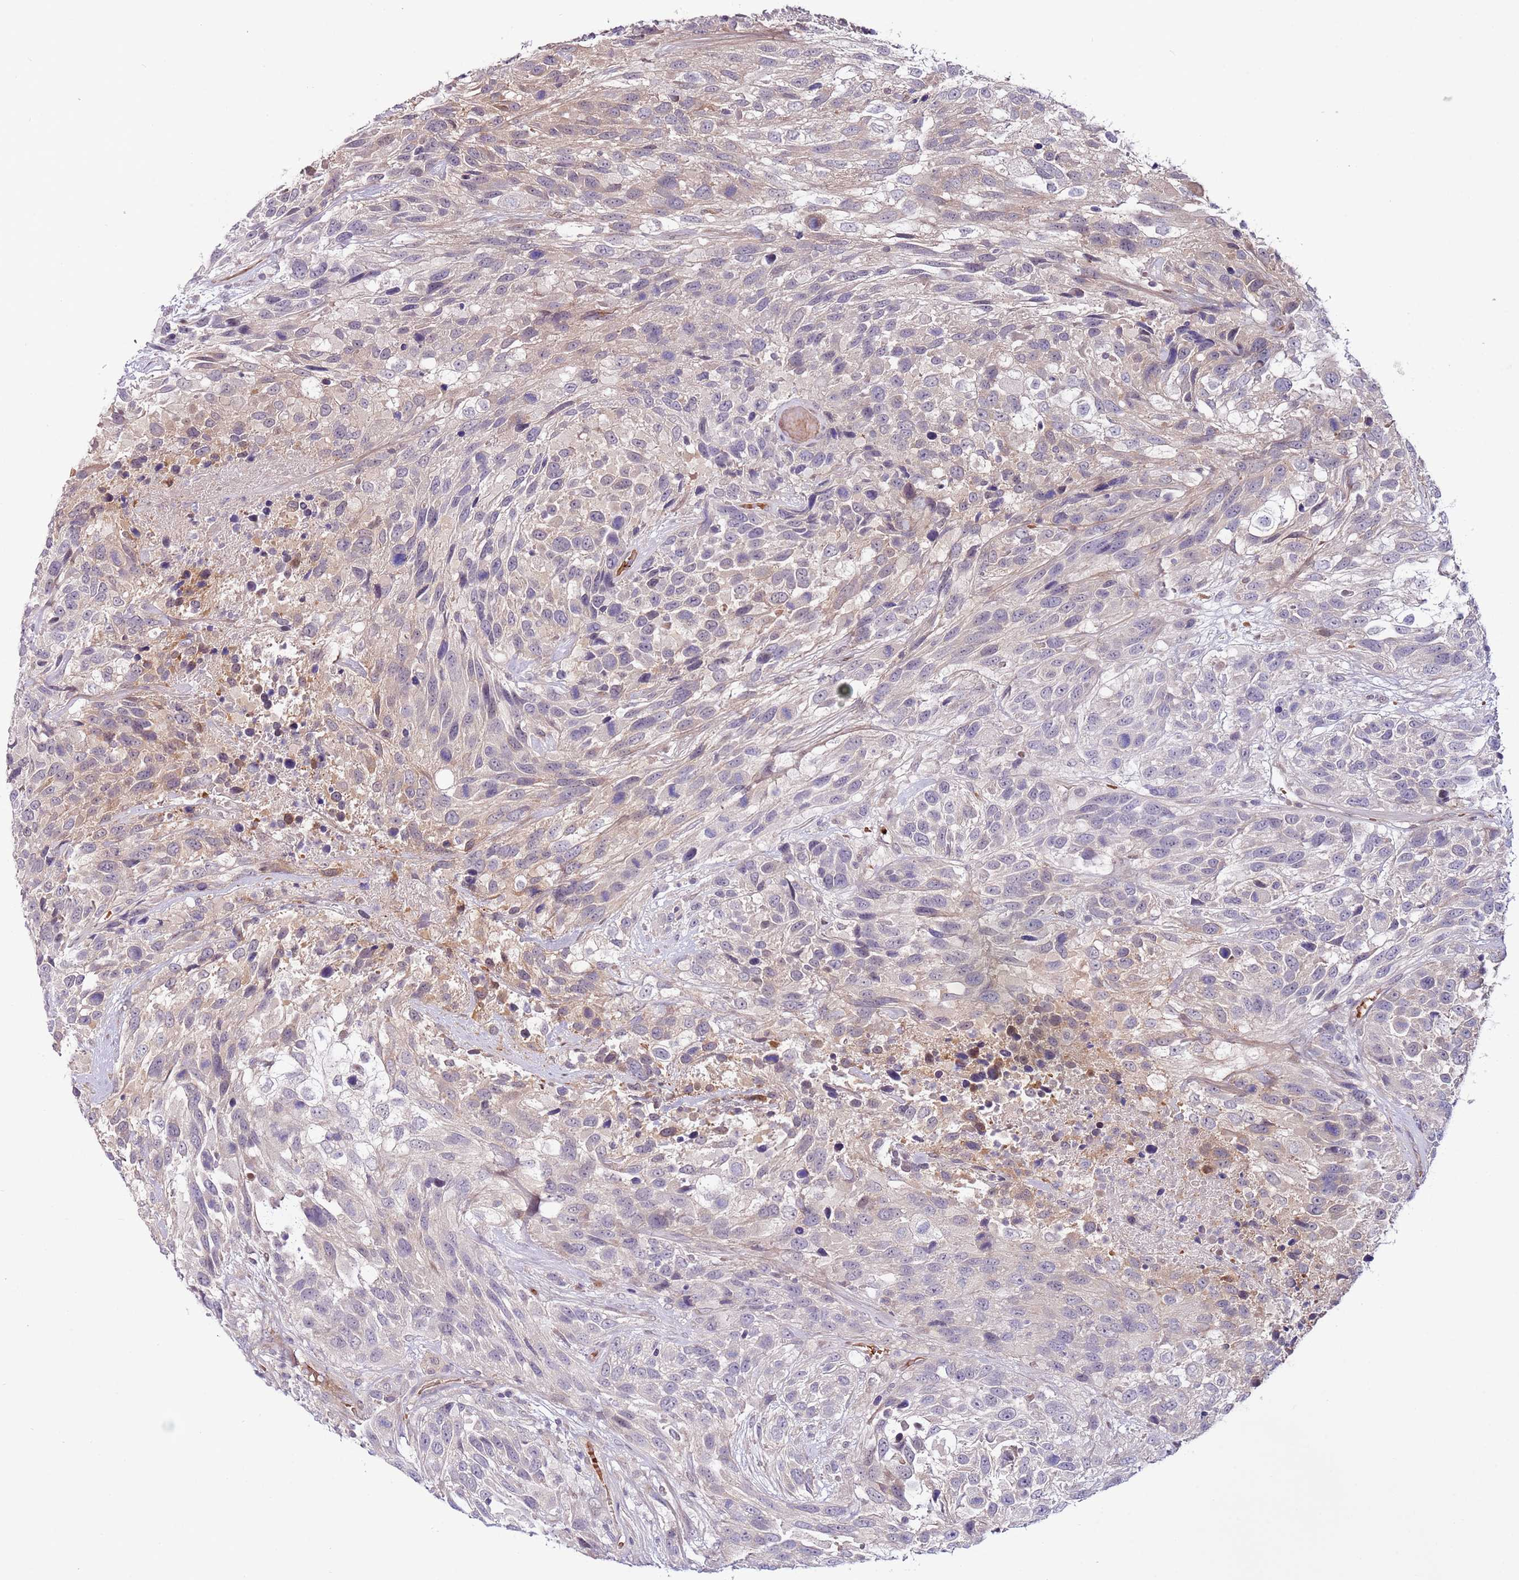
{"staining": {"intensity": "weak", "quantity": "25%-75%", "location": "cytoplasmic/membranous"}, "tissue": "urothelial cancer", "cell_type": "Tumor cells", "image_type": "cancer", "snomed": [{"axis": "morphology", "description": "Urothelial carcinoma, High grade"}, {"axis": "topography", "description": "Urinary bladder"}], "caption": "High-magnification brightfield microscopy of high-grade urothelial carcinoma stained with DAB (3,3'-diaminobenzidine) (brown) and counterstained with hematoxylin (blue). tumor cells exhibit weak cytoplasmic/membranous staining is appreciated in about25%-75% of cells.", "gene": "MTG2", "patient": {"sex": "female", "age": 70}}